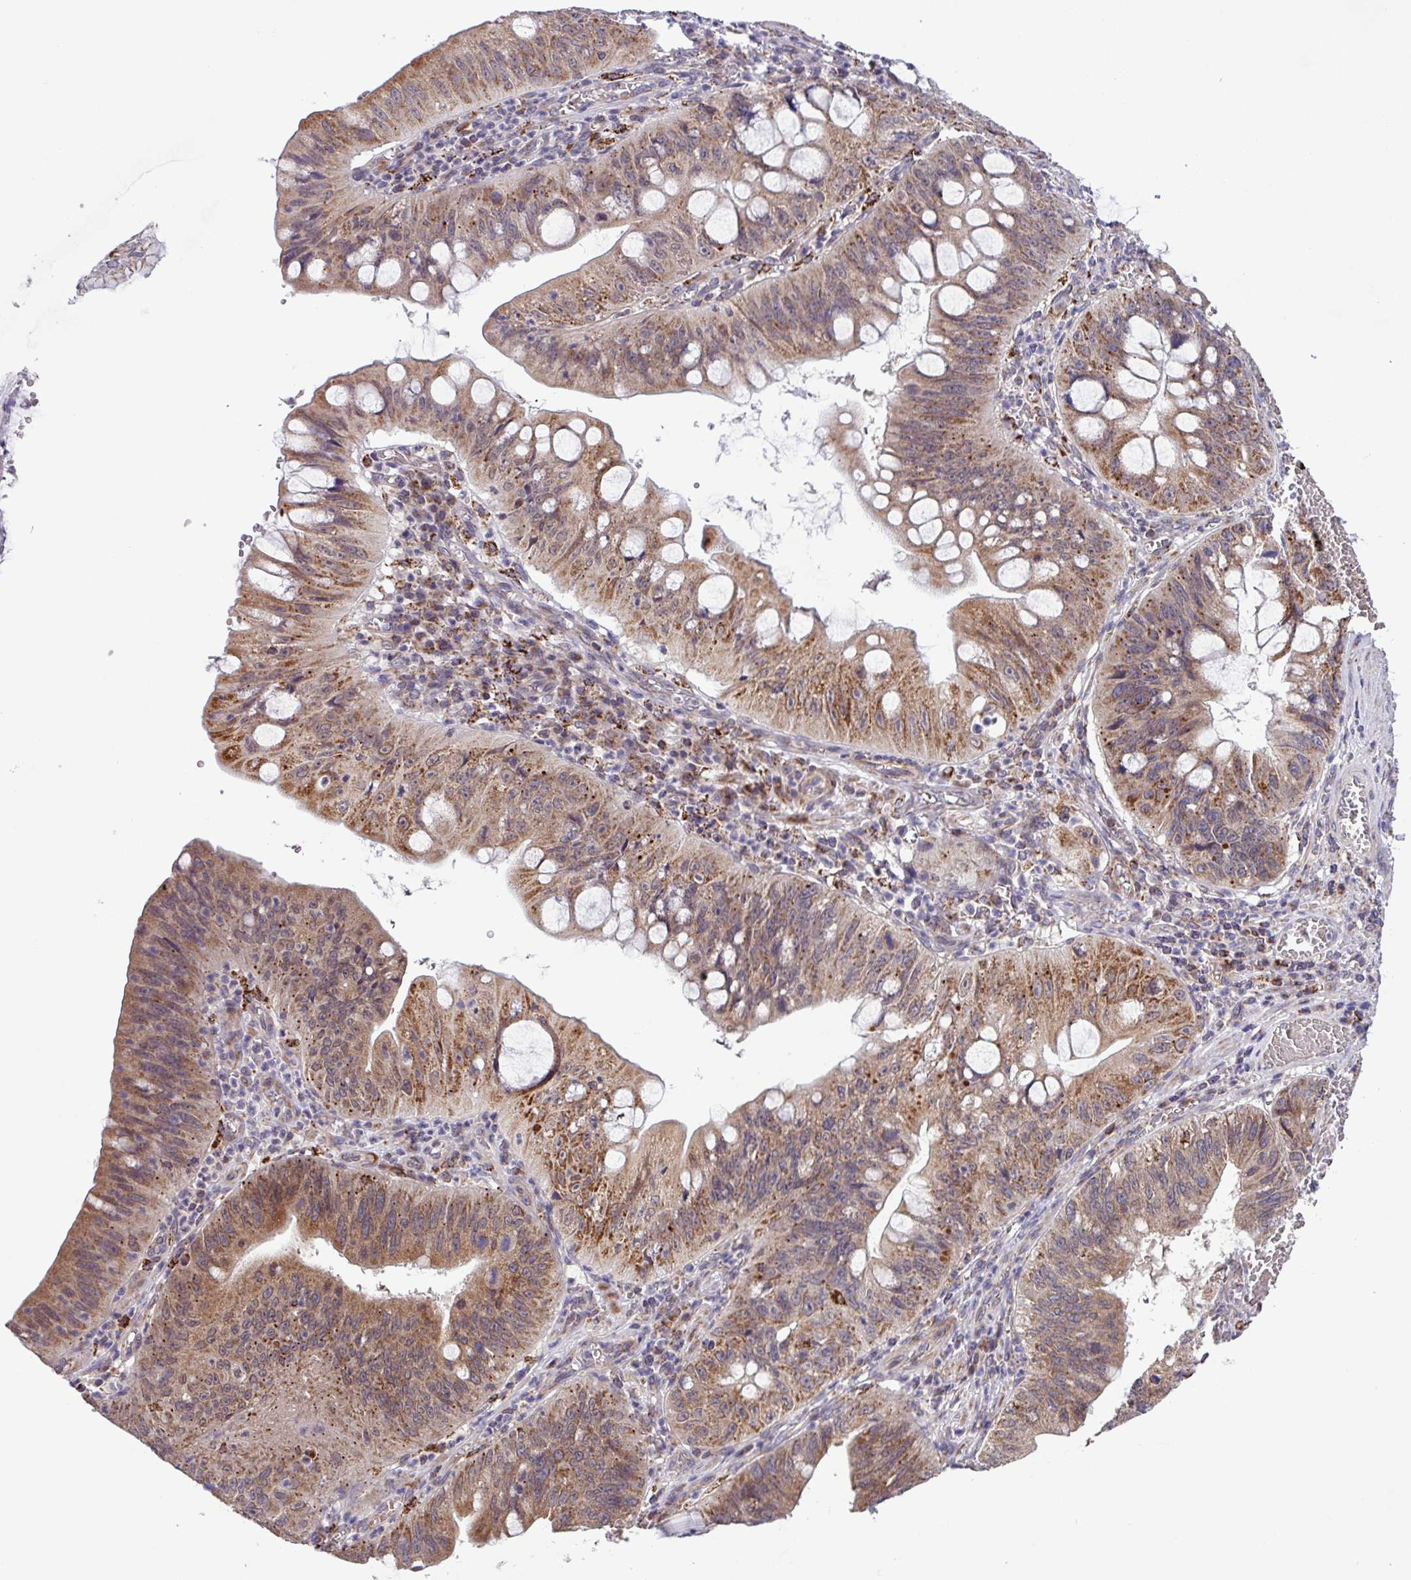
{"staining": {"intensity": "moderate", "quantity": ">75%", "location": "cytoplasmic/membranous"}, "tissue": "stomach cancer", "cell_type": "Tumor cells", "image_type": "cancer", "snomed": [{"axis": "morphology", "description": "Adenocarcinoma, NOS"}, {"axis": "topography", "description": "Stomach"}], "caption": "This photomicrograph demonstrates IHC staining of human stomach adenocarcinoma, with medium moderate cytoplasmic/membranous expression in about >75% of tumor cells.", "gene": "AKIRIN1", "patient": {"sex": "male", "age": 59}}